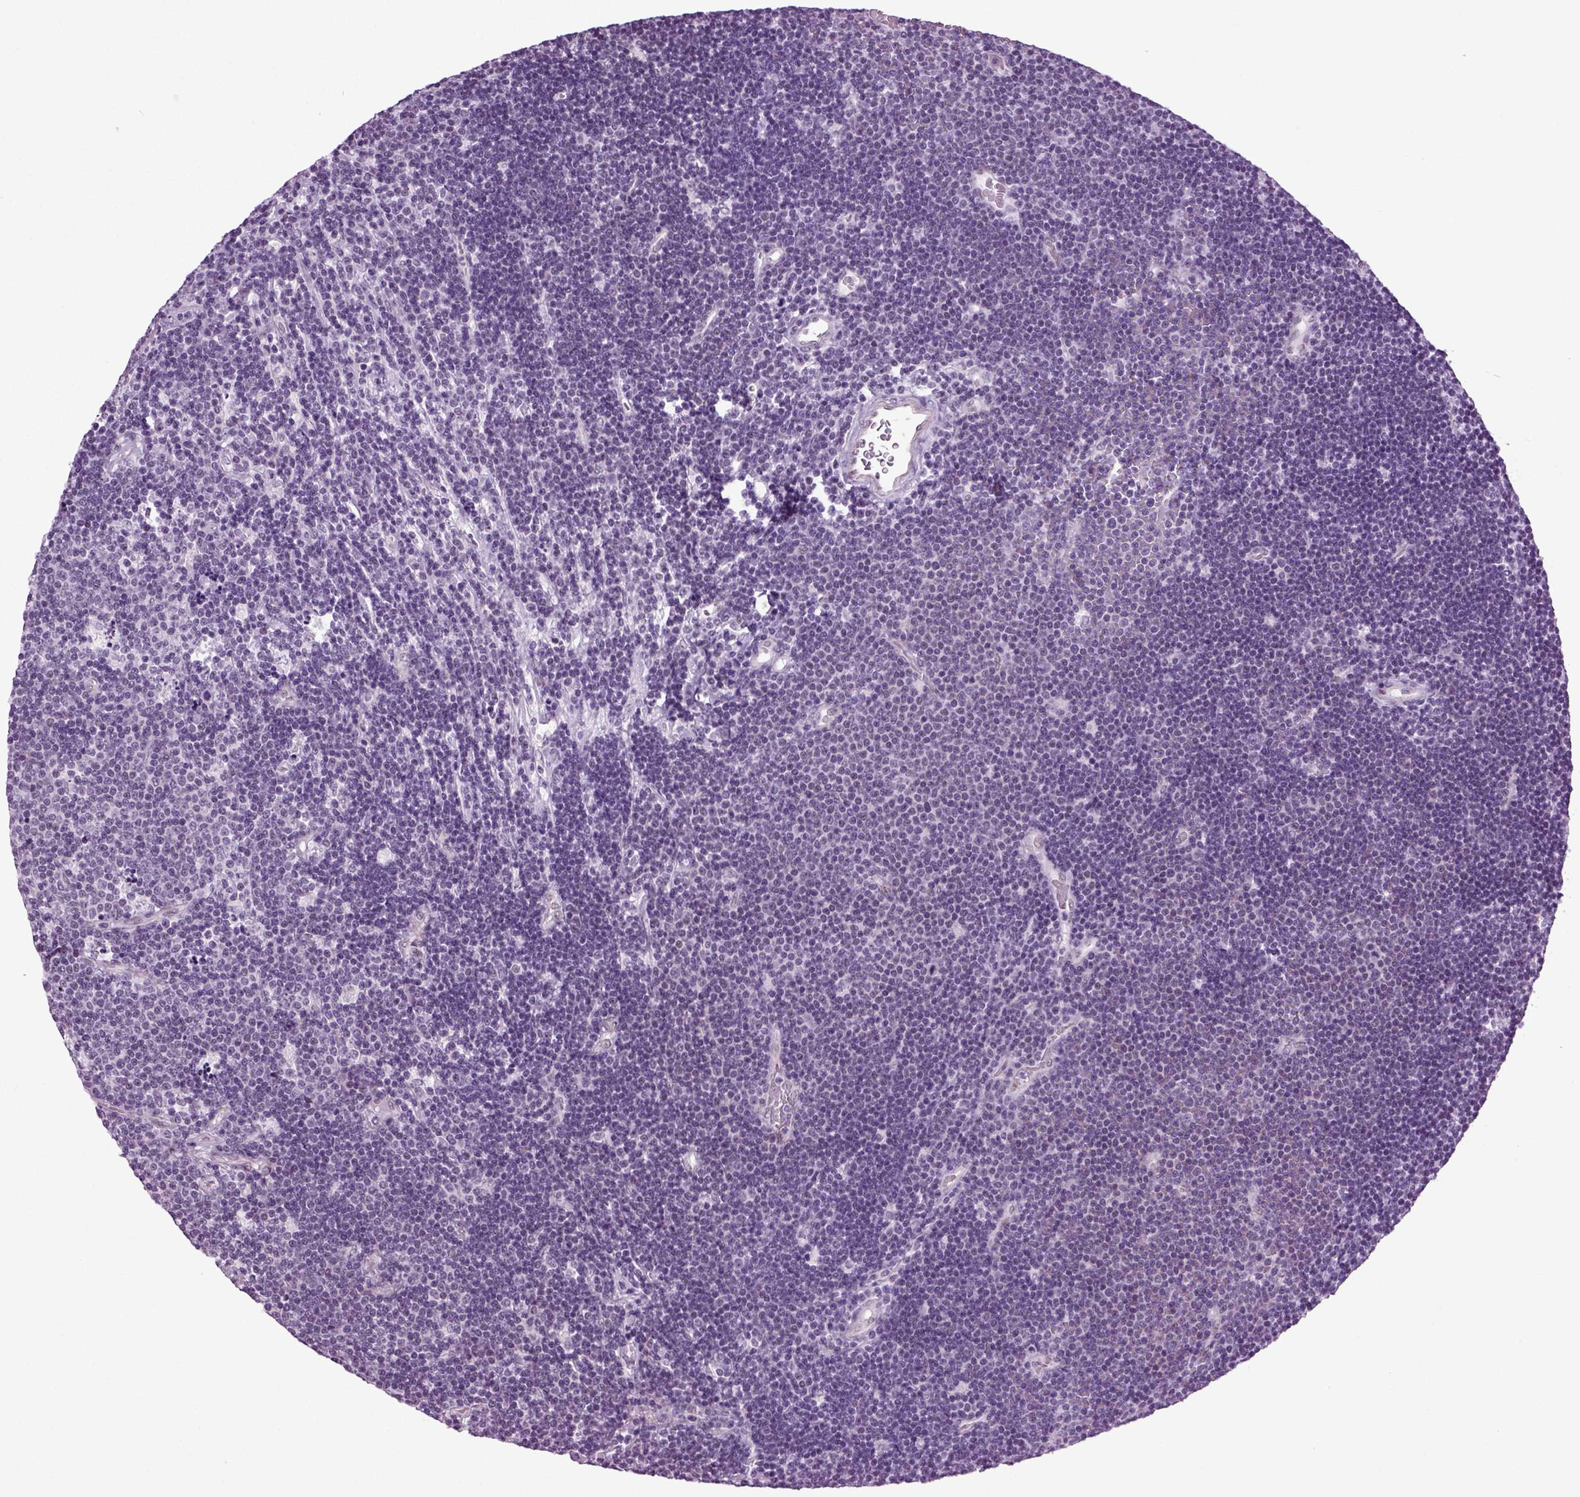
{"staining": {"intensity": "negative", "quantity": "none", "location": "none"}, "tissue": "lymphoma", "cell_type": "Tumor cells", "image_type": "cancer", "snomed": [{"axis": "morphology", "description": "Malignant lymphoma, non-Hodgkin's type, Low grade"}, {"axis": "topography", "description": "Brain"}], "caption": "This micrograph is of lymphoma stained with IHC to label a protein in brown with the nuclei are counter-stained blue. There is no positivity in tumor cells.", "gene": "RFX3", "patient": {"sex": "female", "age": 66}}